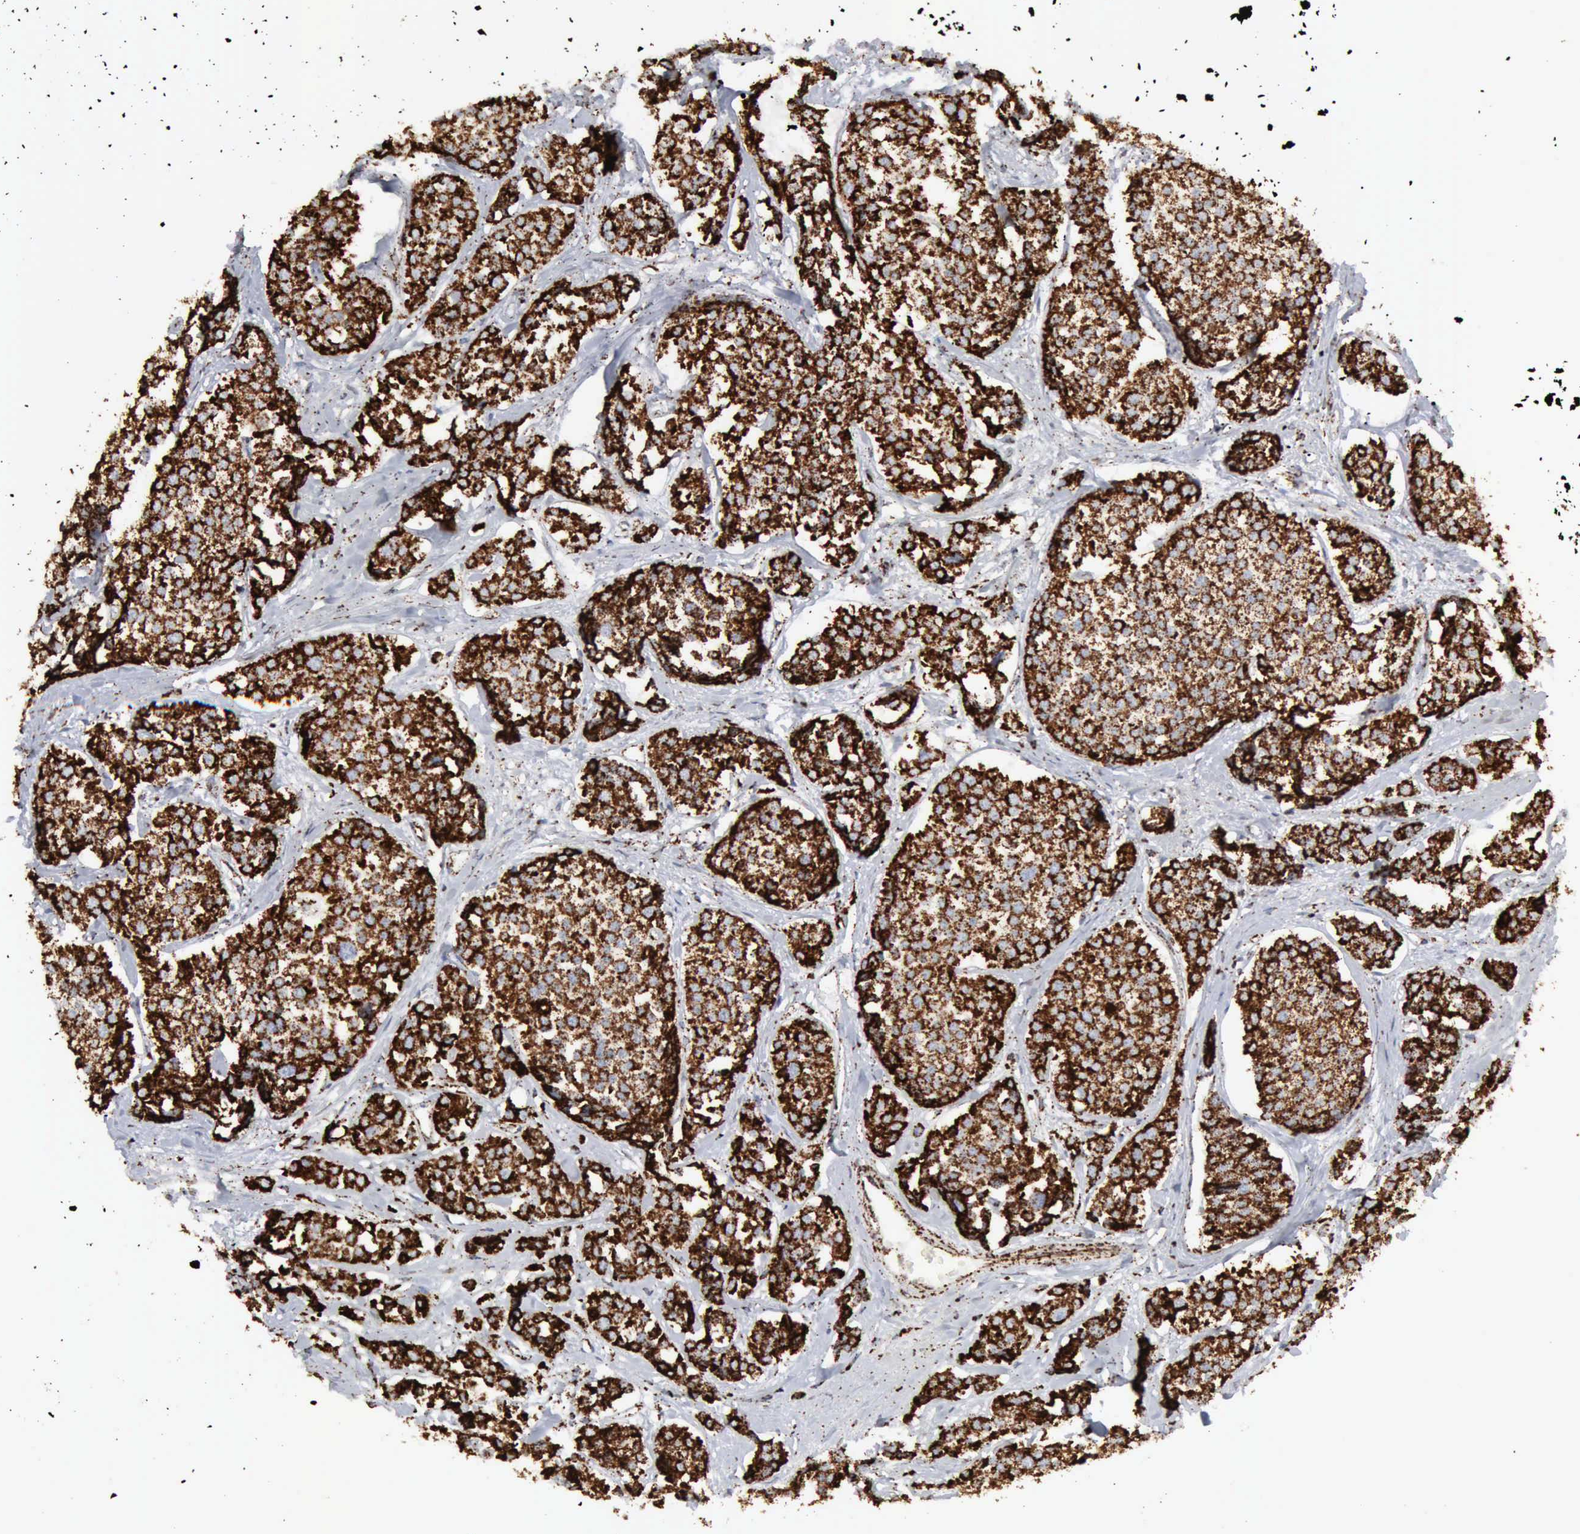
{"staining": {"intensity": "strong", "quantity": ">75%", "location": "cytoplasmic/membranous"}, "tissue": "carcinoid", "cell_type": "Tumor cells", "image_type": "cancer", "snomed": [{"axis": "morphology", "description": "Carcinoid, malignant, NOS"}, {"axis": "topography", "description": "Small intestine"}], "caption": "Brown immunohistochemical staining in carcinoid (malignant) exhibits strong cytoplasmic/membranous expression in about >75% of tumor cells. Immunohistochemistry (ihc) stains the protein of interest in brown and the nuclei are stained blue.", "gene": "ACO2", "patient": {"sex": "male", "age": 60}}